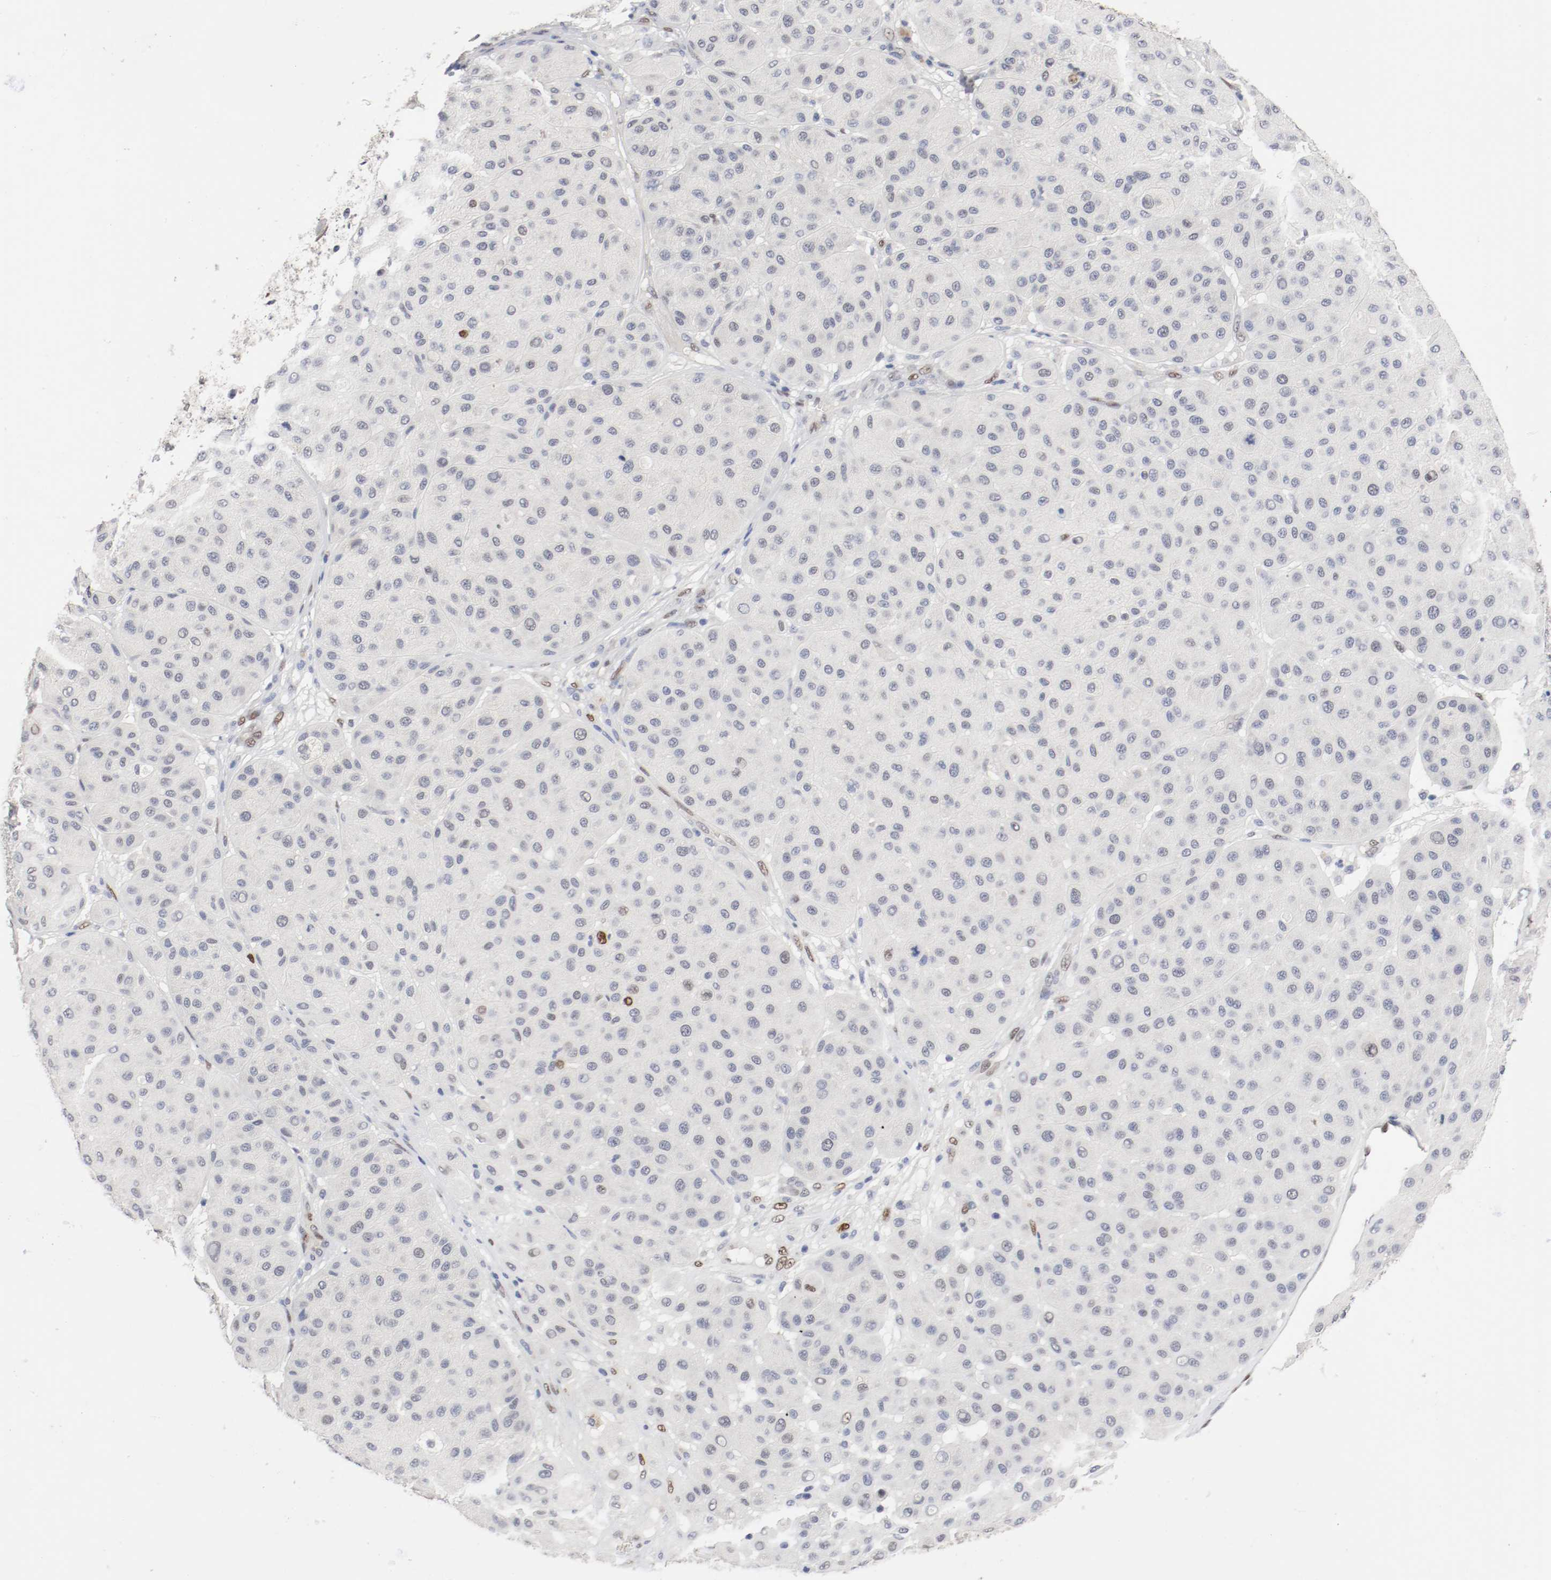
{"staining": {"intensity": "weak", "quantity": "<25%", "location": "nuclear"}, "tissue": "melanoma", "cell_type": "Tumor cells", "image_type": "cancer", "snomed": [{"axis": "morphology", "description": "Normal tissue, NOS"}, {"axis": "morphology", "description": "Malignant melanoma, Metastatic site"}, {"axis": "topography", "description": "Skin"}], "caption": "Photomicrograph shows no significant protein expression in tumor cells of malignant melanoma (metastatic site).", "gene": "FOSL2", "patient": {"sex": "male", "age": 41}}